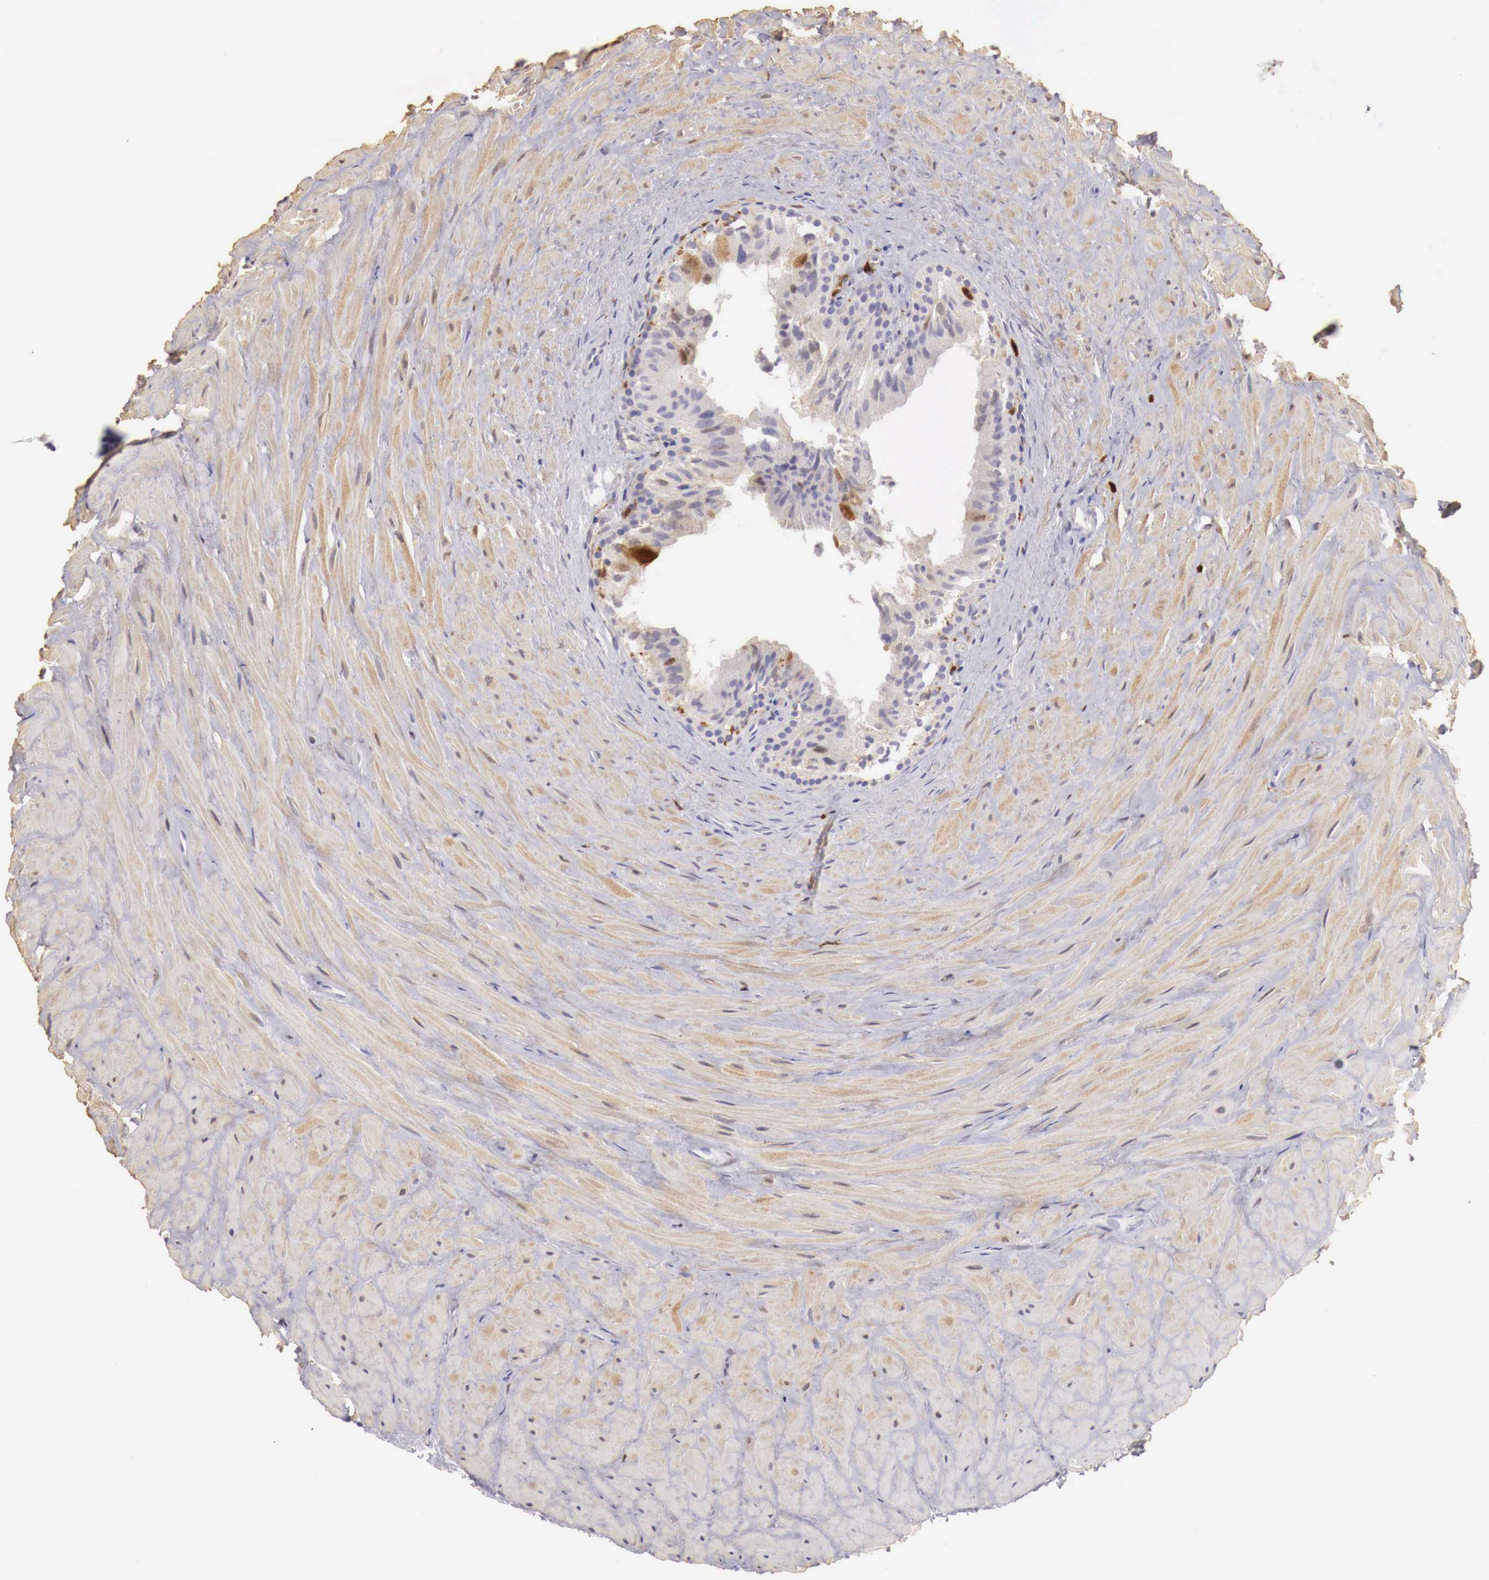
{"staining": {"intensity": "weak", "quantity": "<25%", "location": "cytoplasmic/membranous"}, "tissue": "epididymis", "cell_type": "Glandular cells", "image_type": "normal", "snomed": [{"axis": "morphology", "description": "Normal tissue, NOS"}, {"axis": "topography", "description": "Epididymis"}], "caption": "DAB (3,3'-diaminobenzidine) immunohistochemical staining of normal human epididymis exhibits no significant expression in glandular cells. (DAB immunohistochemistry (IHC), high magnification).", "gene": "RENBP", "patient": {"sex": "male", "age": 35}}